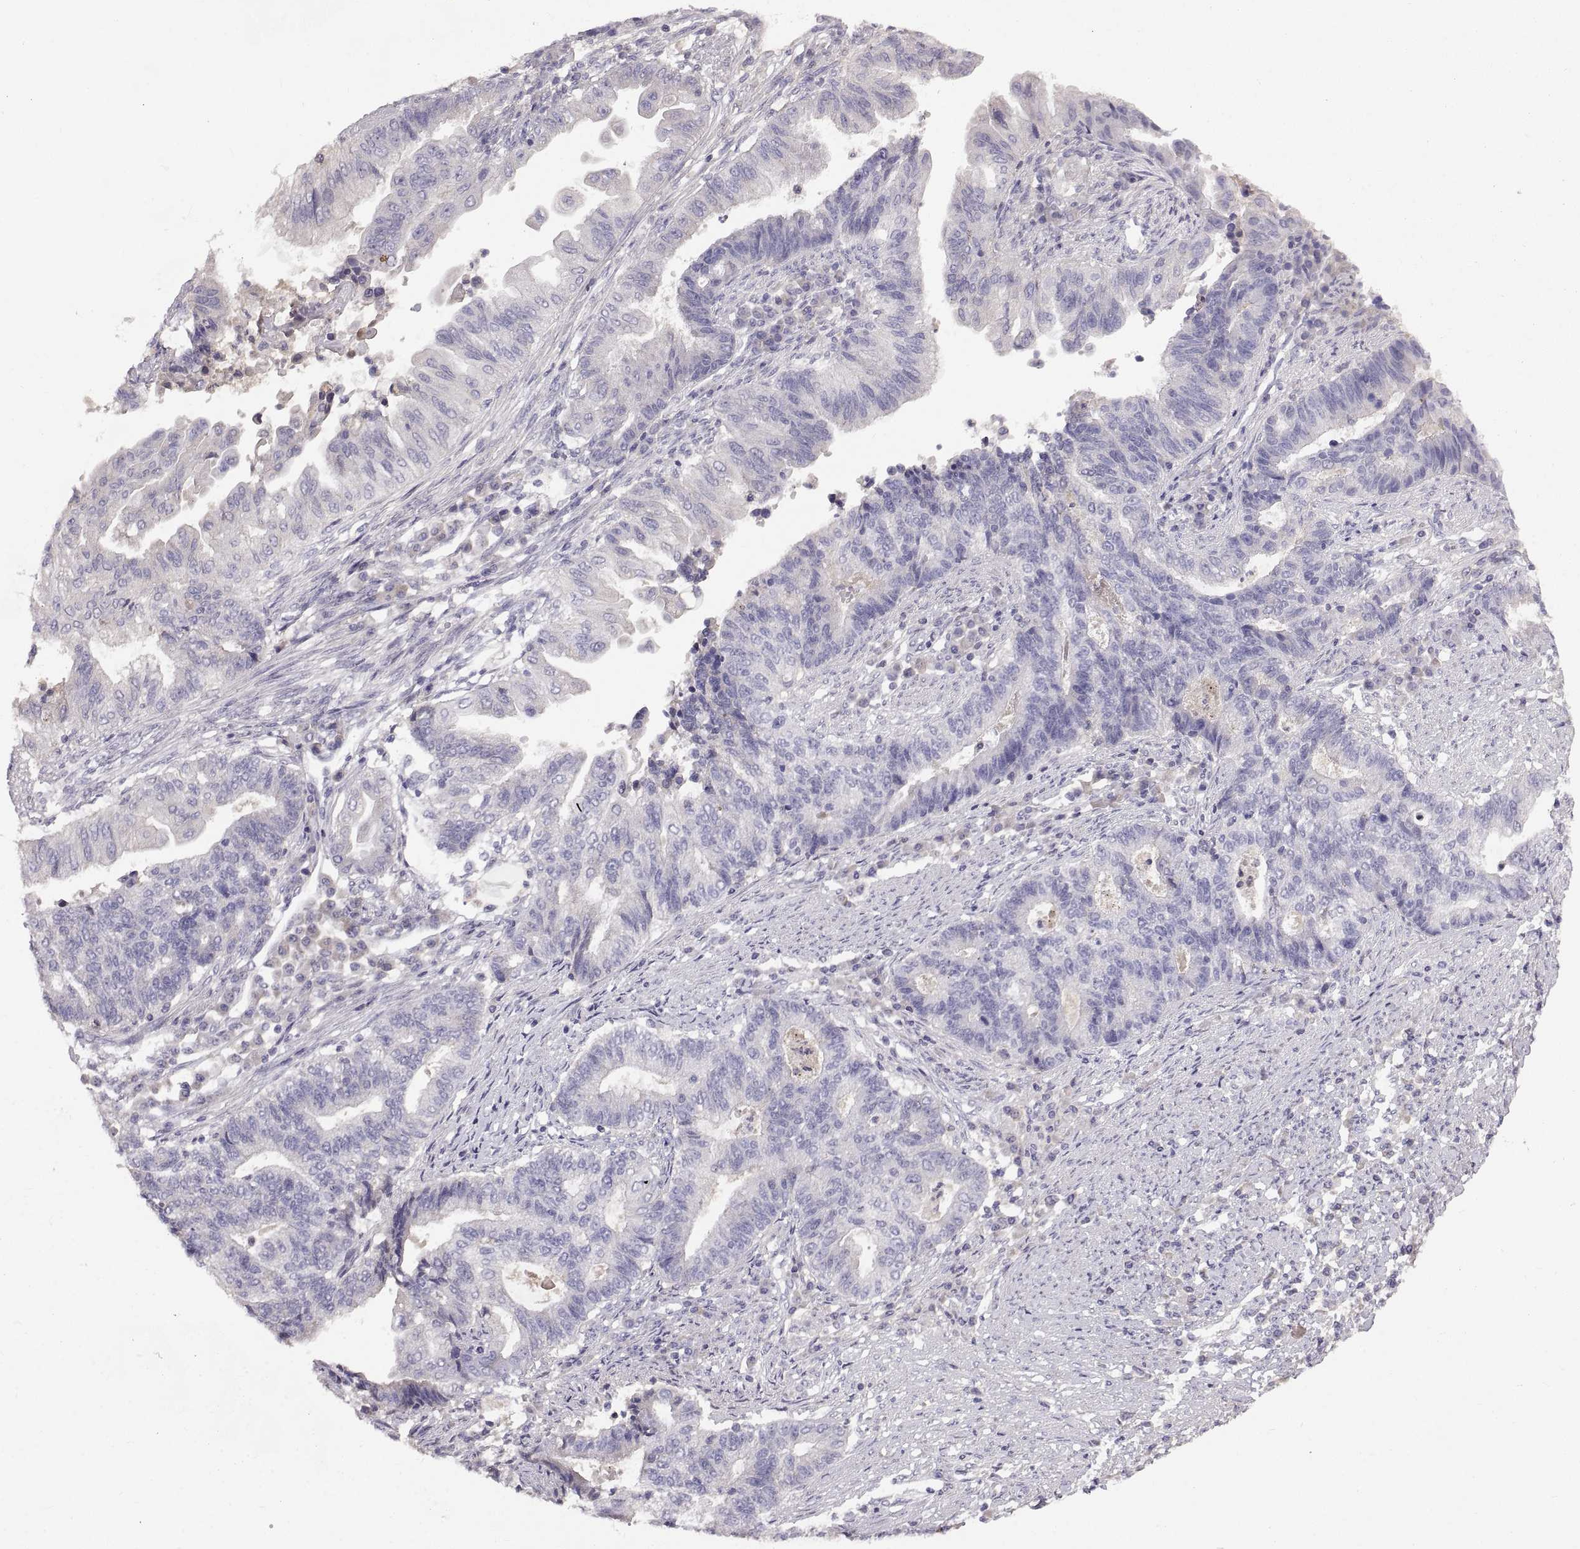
{"staining": {"intensity": "negative", "quantity": "none", "location": "none"}, "tissue": "endometrial cancer", "cell_type": "Tumor cells", "image_type": "cancer", "snomed": [{"axis": "morphology", "description": "Adenocarcinoma, NOS"}, {"axis": "topography", "description": "Uterus"}, {"axis": "topography", "description": "Endometrium"}], "caption": "IHC photomicrograph of human endometrial cancer stained for a protein (brown), which displays no staining in tumor cells. (DAB (3,3'-diaminobenzidine) immunohistochemistry (IHC) visualized using brightfield microscopy, high magnification).", "gene": "ADAM32", "patient": {"sex": "female", "age": 54}}